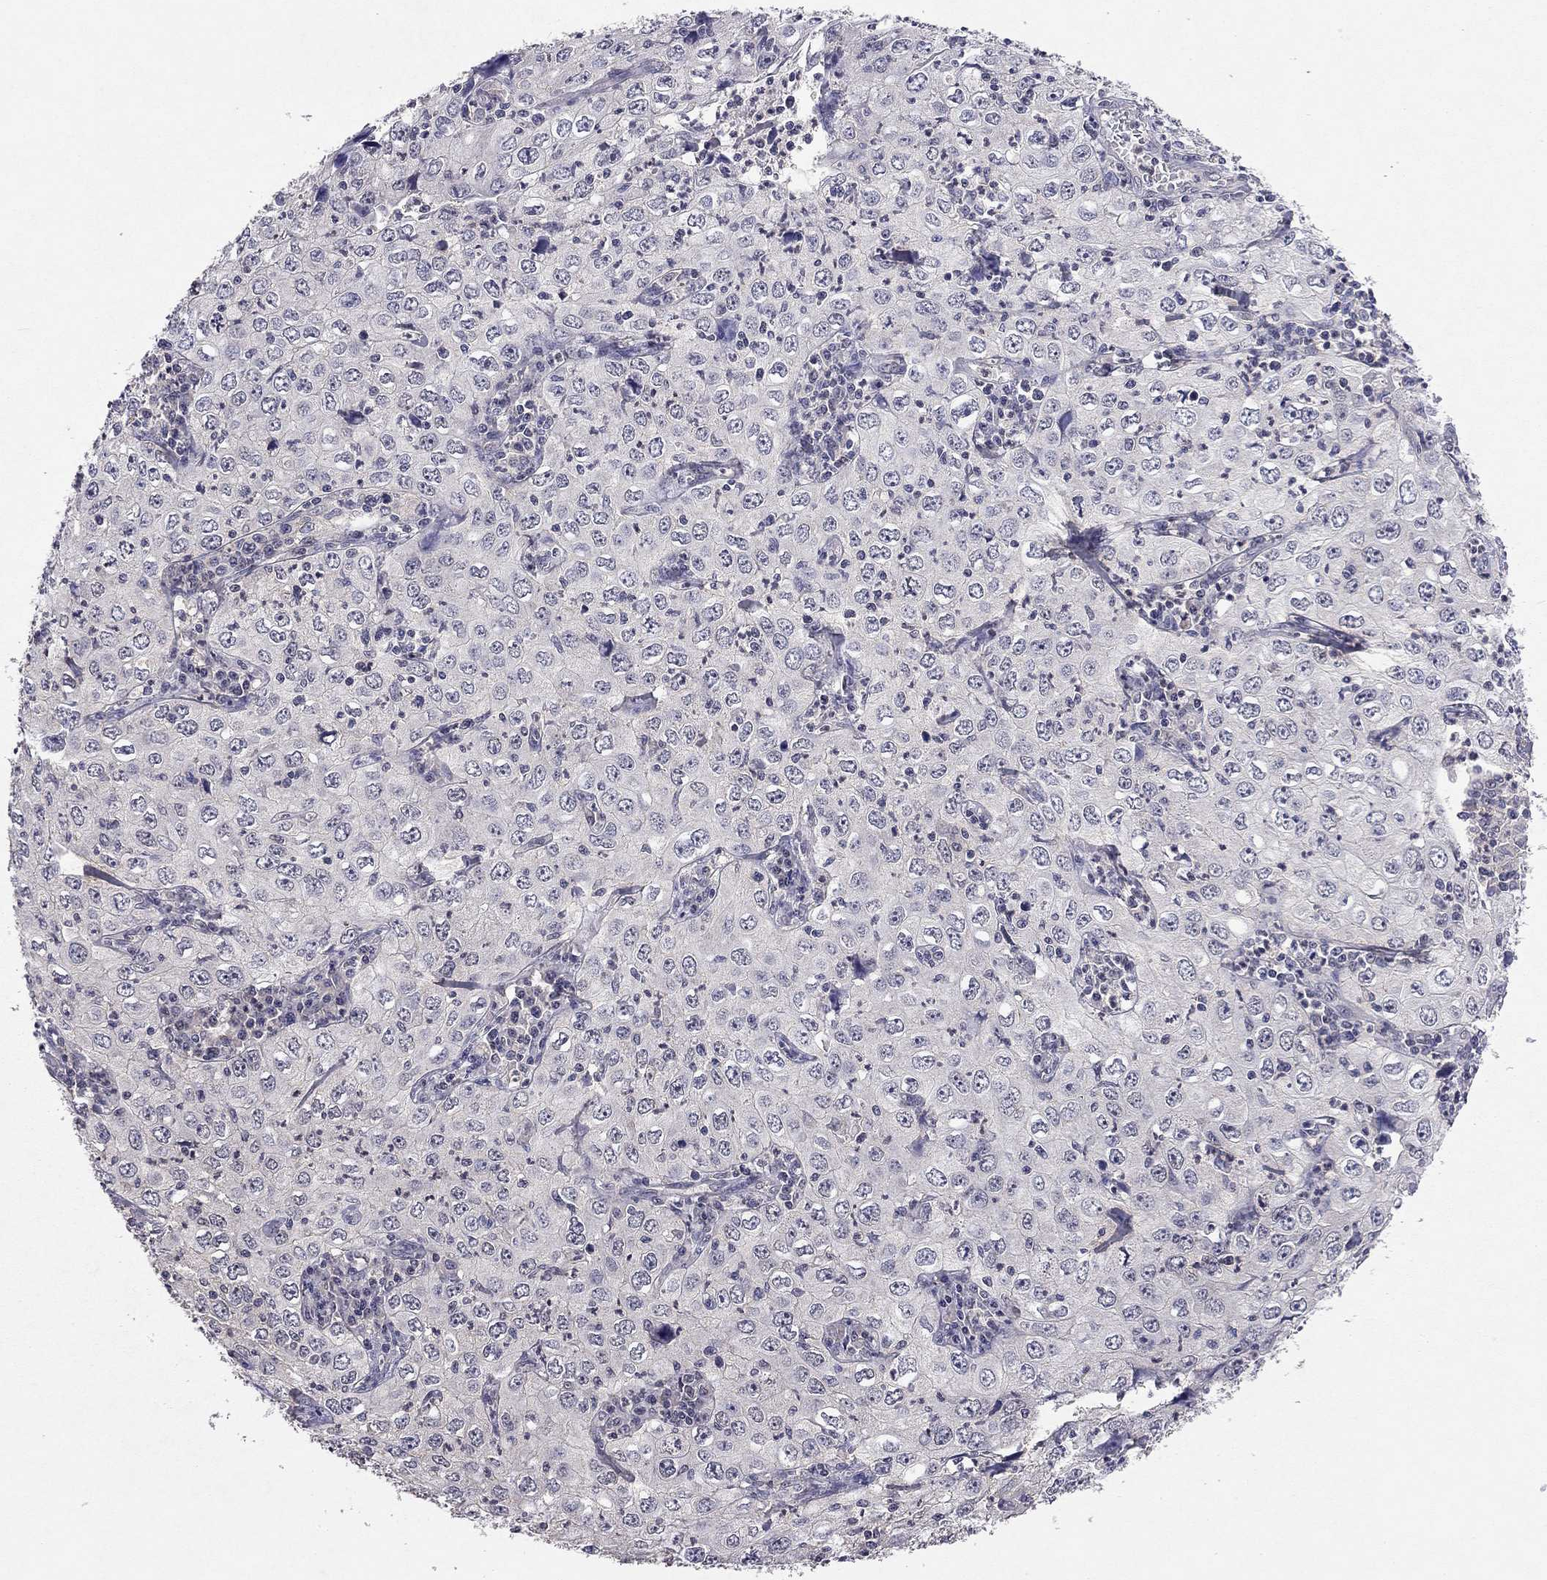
{"staining": {"intensity": "negative", "quantity": "none", "location": "none"}, "tissue": "cervical cancer", "cell_type": "Tumor cells", "image_type": "cancer", "snomed": [{"axis": "morphology", "description": "Squamous cell carcinoma, NOS"}, {"axis": "topography", "description": "Cervix"}], "caption": "Immunohistochemical staining of human cervical cancer (squamous cell carcinoma) exhibits no significant expression in tumor cells. Brightfield microscopy of IHC stained with DAB (3,3'-diaminobenzidine) (brown) and hematoxylin (blue), captured at high magnification.", "gene": "ESR2", "patient": {"sex": "female", "age": 24}}